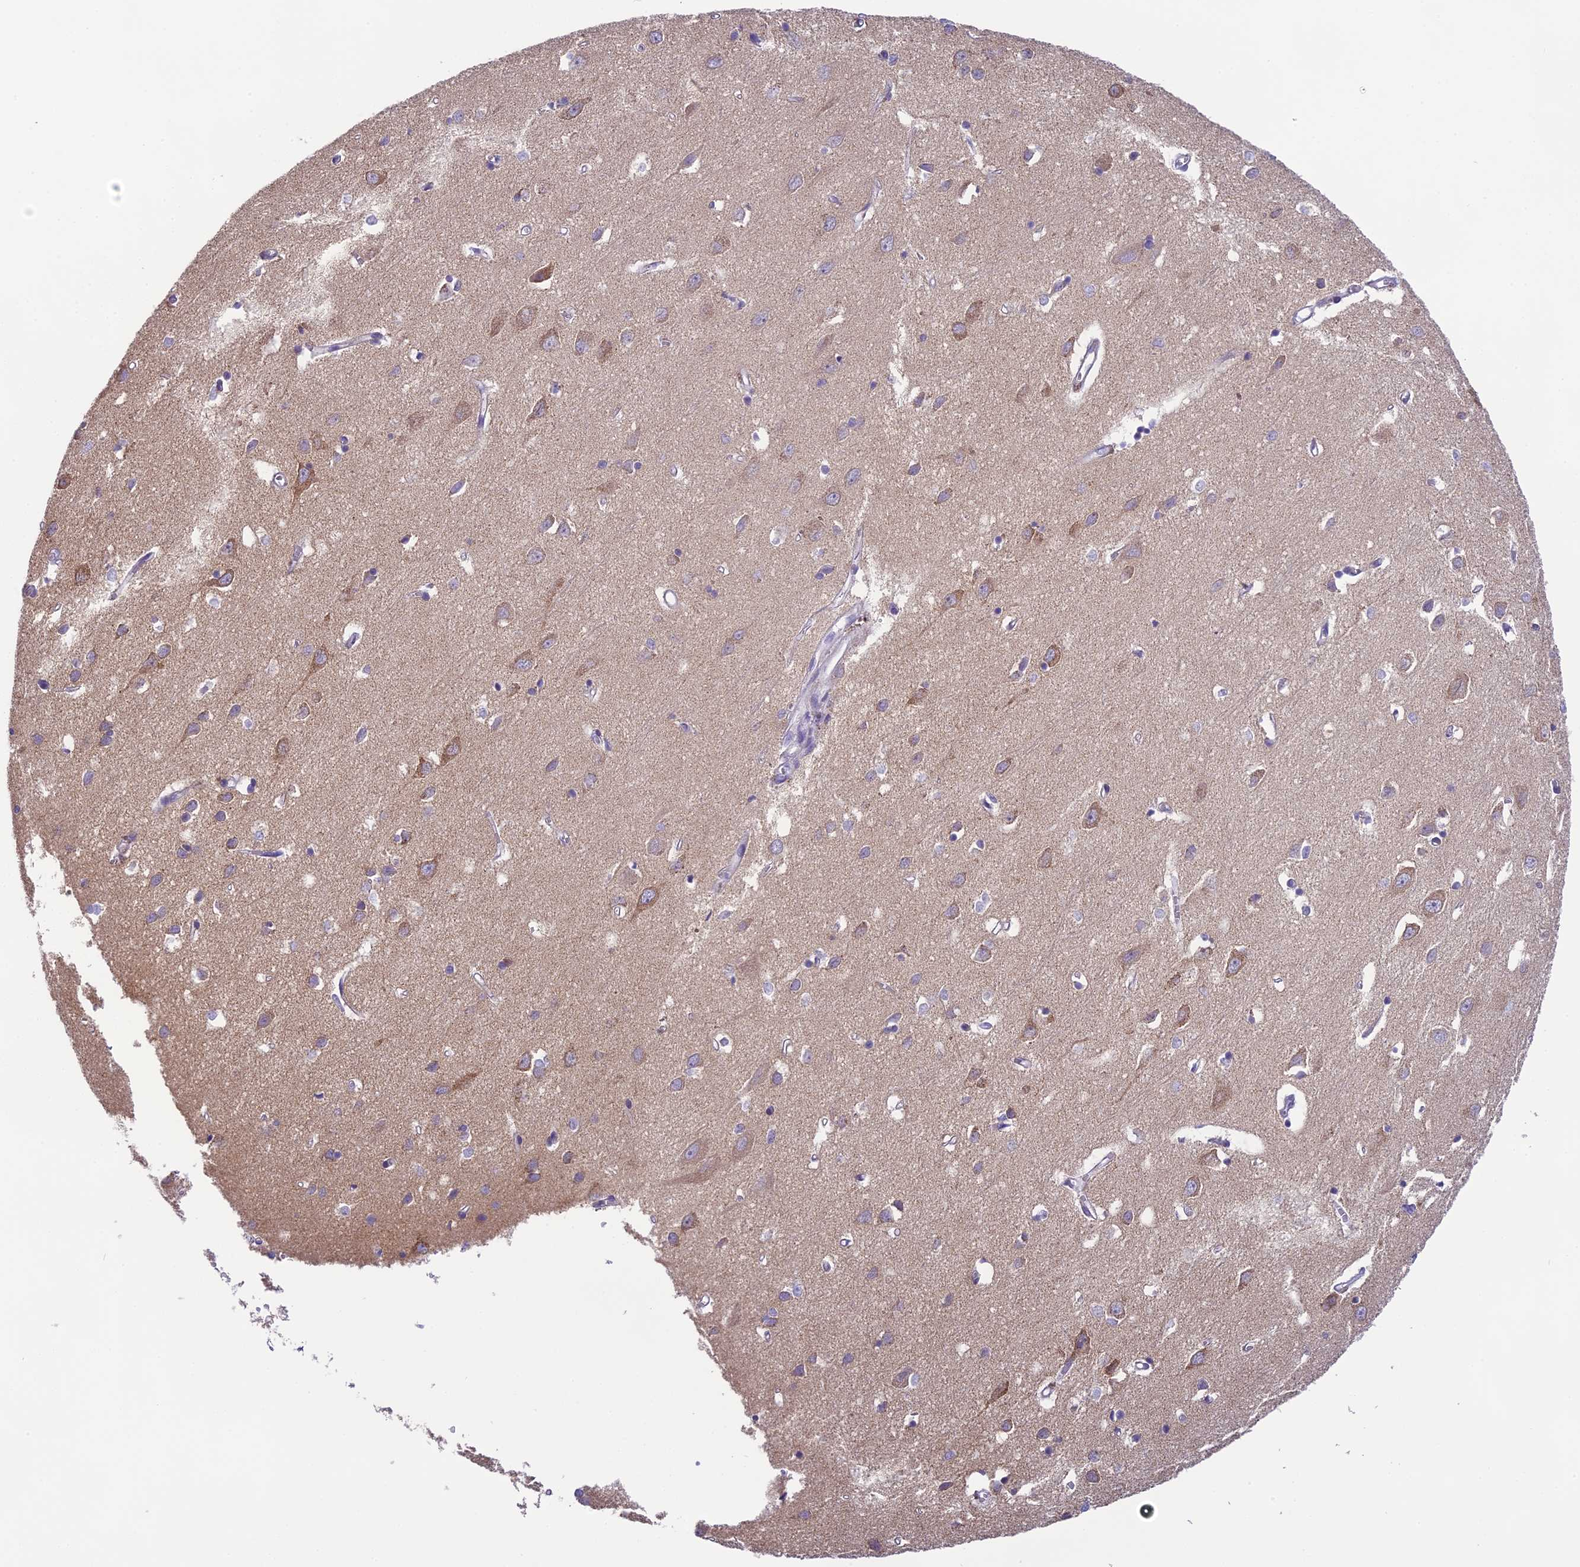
{"staining": {"intensity": "negative", "quantity": "none", "location": "none"}, "tissue": "cerebral cortex", "cell_type": "Endothelial cells", "image_type": "normal", "snomed": [{"axis": "morphology", "description": "Normal tissue, NOS"}, {"axis": "topography", "description": "Cerebral cortex"}], "caption": "Immunohistochemical staining of benign human cerebral cortex shows no significant expression in endothelial cells. Nuclei are stained in blue.", "gene": "ARHGEF37", "patient": {"sex": "female", "age": 64}}